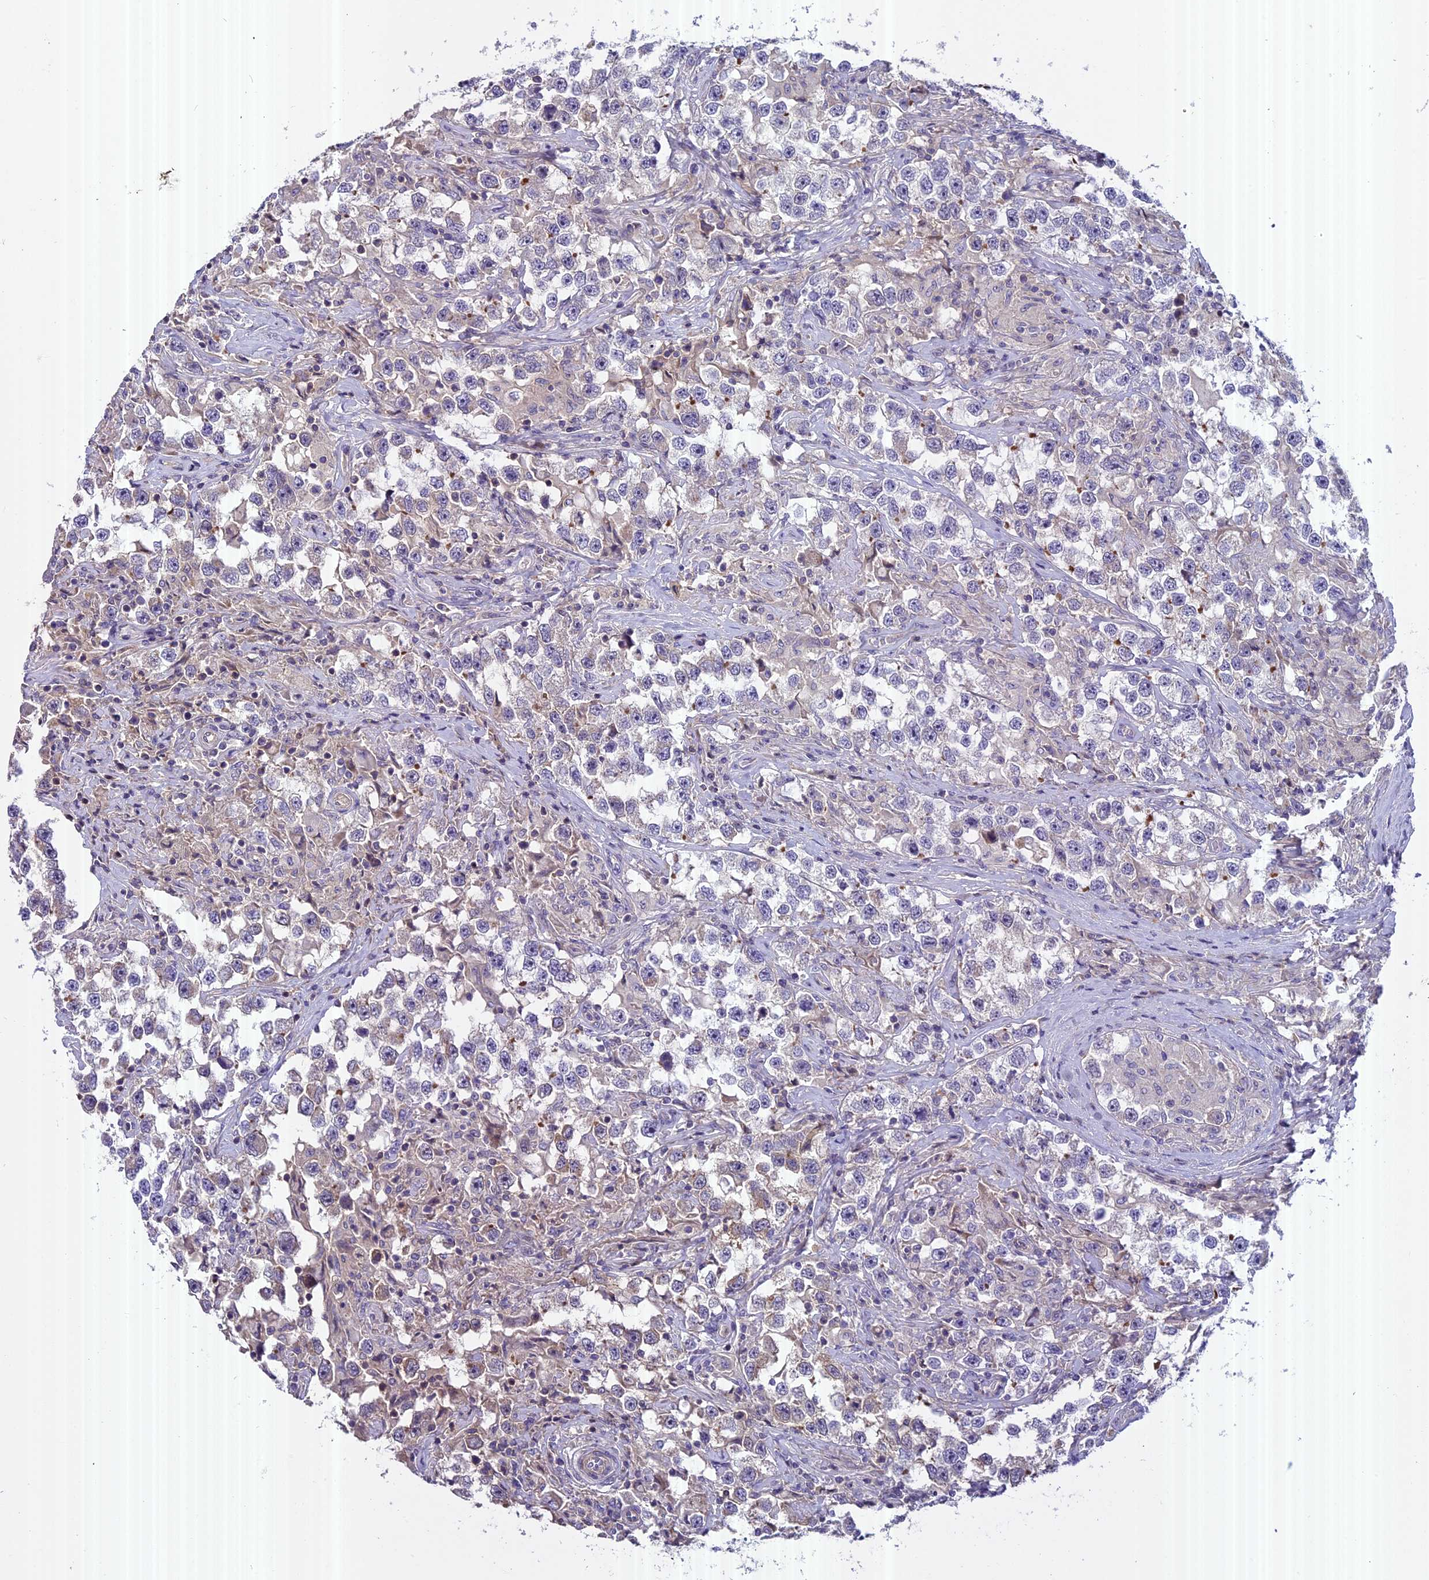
{"staining": {"intensity": "negative", "quantity": "none", "location": "none"}, "tissue": "testis cancer", "cell_type": "Tumor cells", "image_type": "cancer", "snomed": [{"axis": "morphology", "description": "Seminoma, NOS"}, {"axis": "topography", "description": "Testis"}], "caption": "High magnification brightfield microscopy of testis seminoma stained with DAB (3,3'-diaminobenzidine) (brown) and counterstained with hematoxylin (blue): tumor cells show no significant staining. Nuclei are stained in blue.", "gene": "FAM98C", "patient": {"sex": "male", "age": 46}}